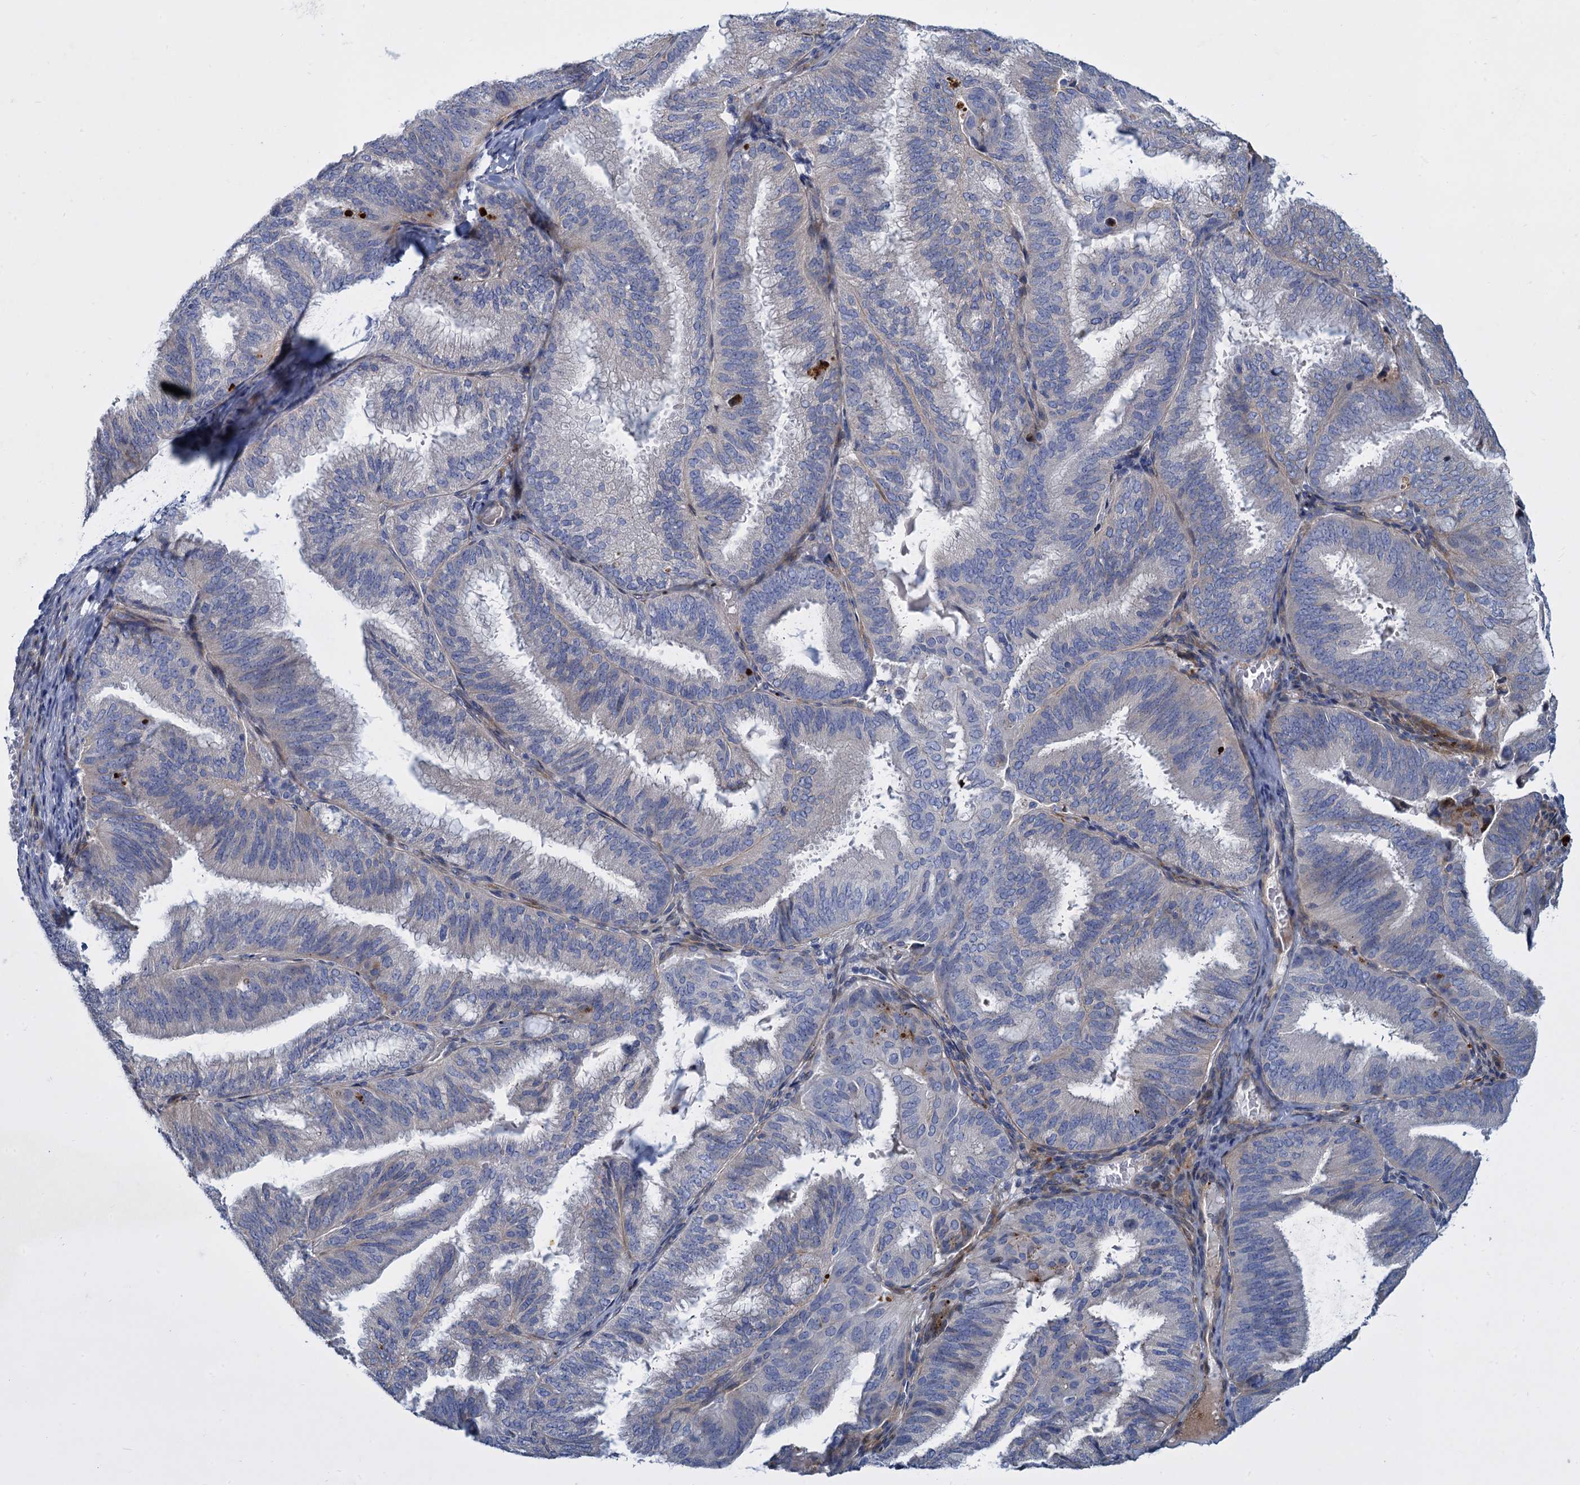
{"staining": {"intensity": "negative", "quantity": "none", "location": "none"}, "tissue": "endometrial cancer", "cell_type": "Tumor cells", "image_type": "cancer", "snomed": [{"axis": "morphology", "description": "Adenocarcinoma, NOS"}, {"axis": "topography", "description": "Endometrium"}], "caption": "Immunohistochemistry histopathology image of endometrial cancer stained for a protein (brown), which shows no staining in tumor cells.", "gene": "TRIM77", "patient": {"sex": "female", "age": 49}}